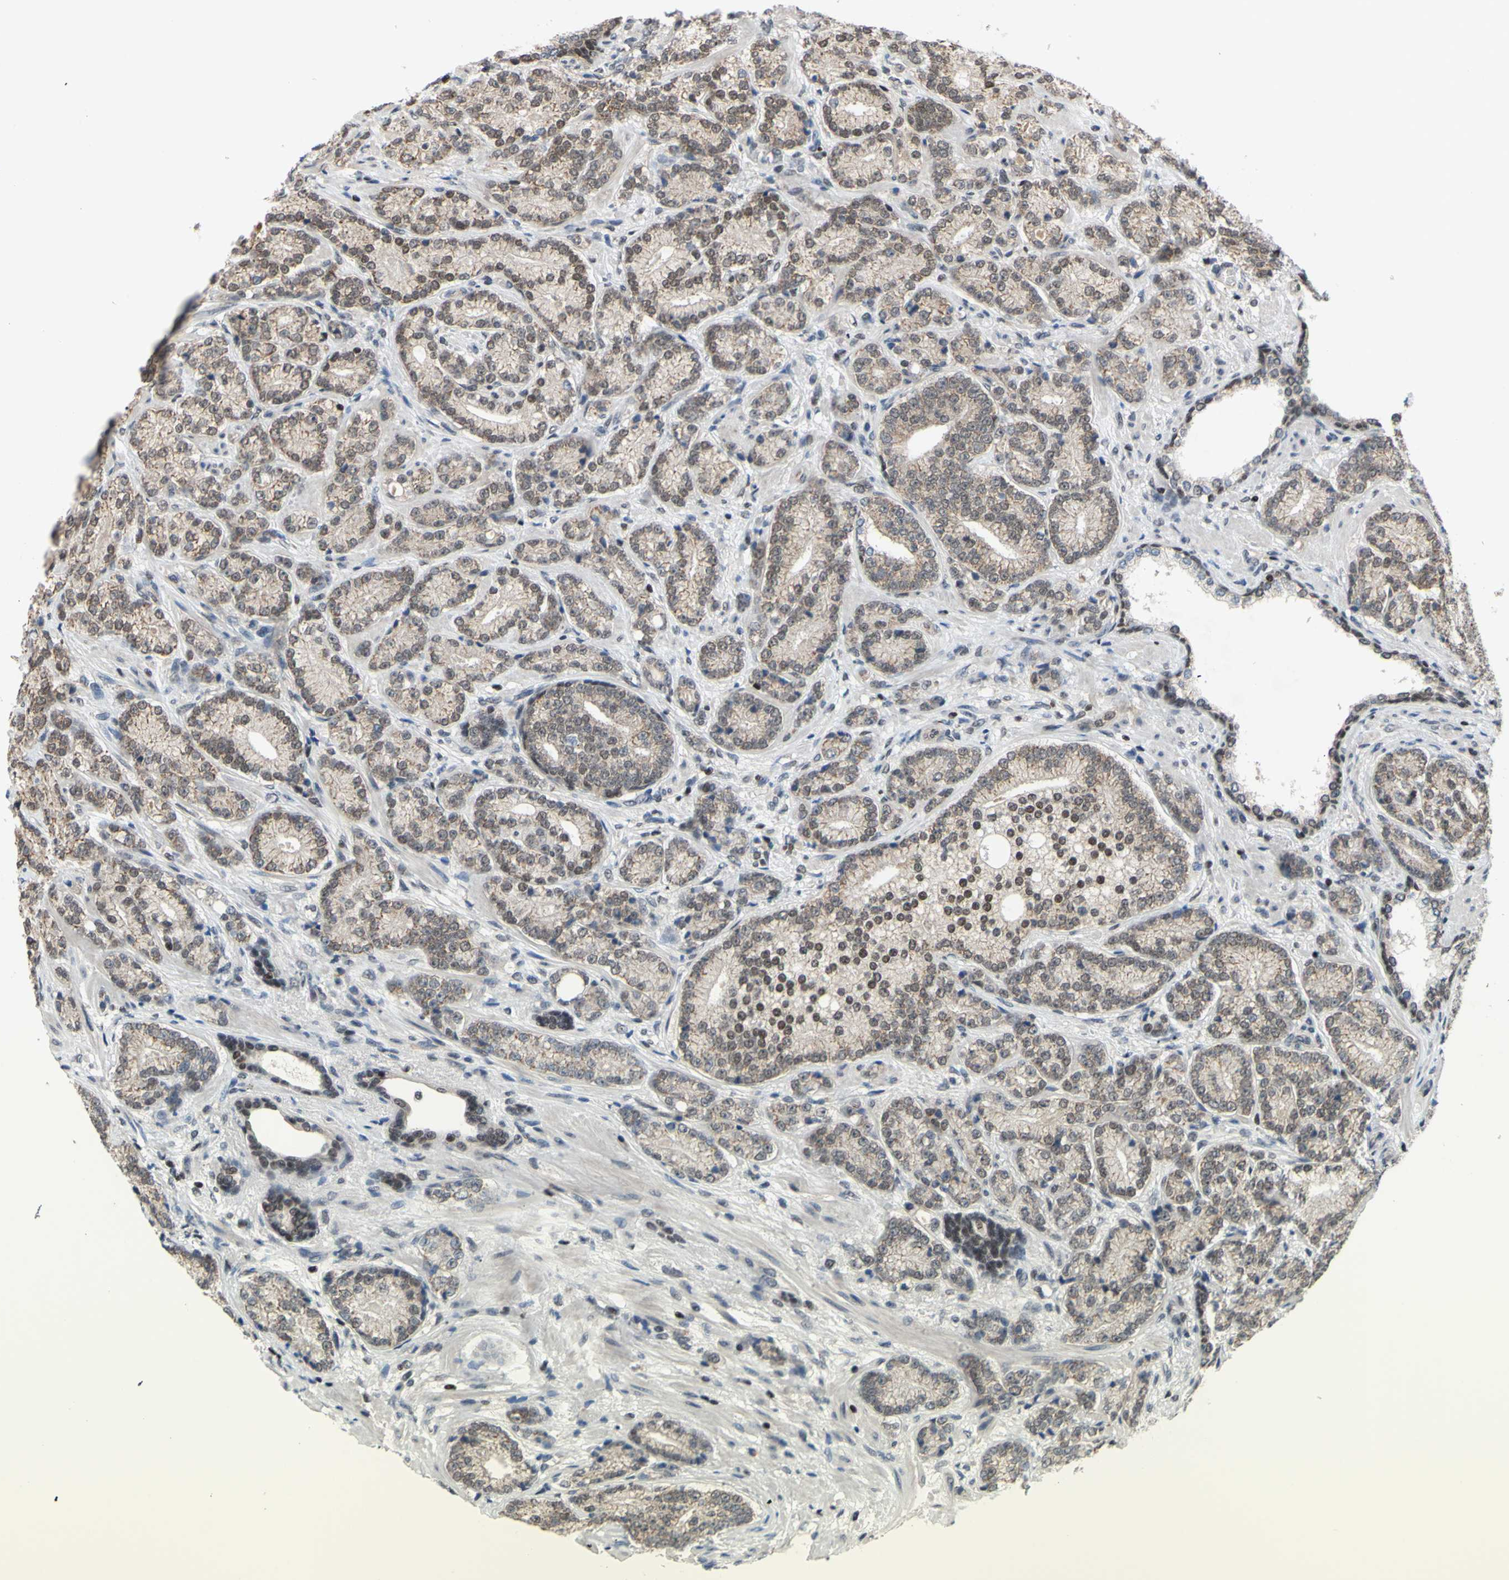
{"staining": {"intensity": "weak", "quantity": ">75%", "location": "cytoplasmic/membranous"}, "tissue": "prostate cancer", "cell_type": "Tumor cells", "image_type": "cancer", "snomed": [{"axis": "morphology", "description": "Adenocarcinoma, High grade"}, {"axis": "topography", "description": "Prostate"}], "caption": "Tumor cells reveal low levels of weak cytoplasmic/membranous expression in about >75% of cells in human prostate cancer (high-grade adenocarcinoma).", "gene": "SP4", "patient": {"sex": "male", "age": 61}}